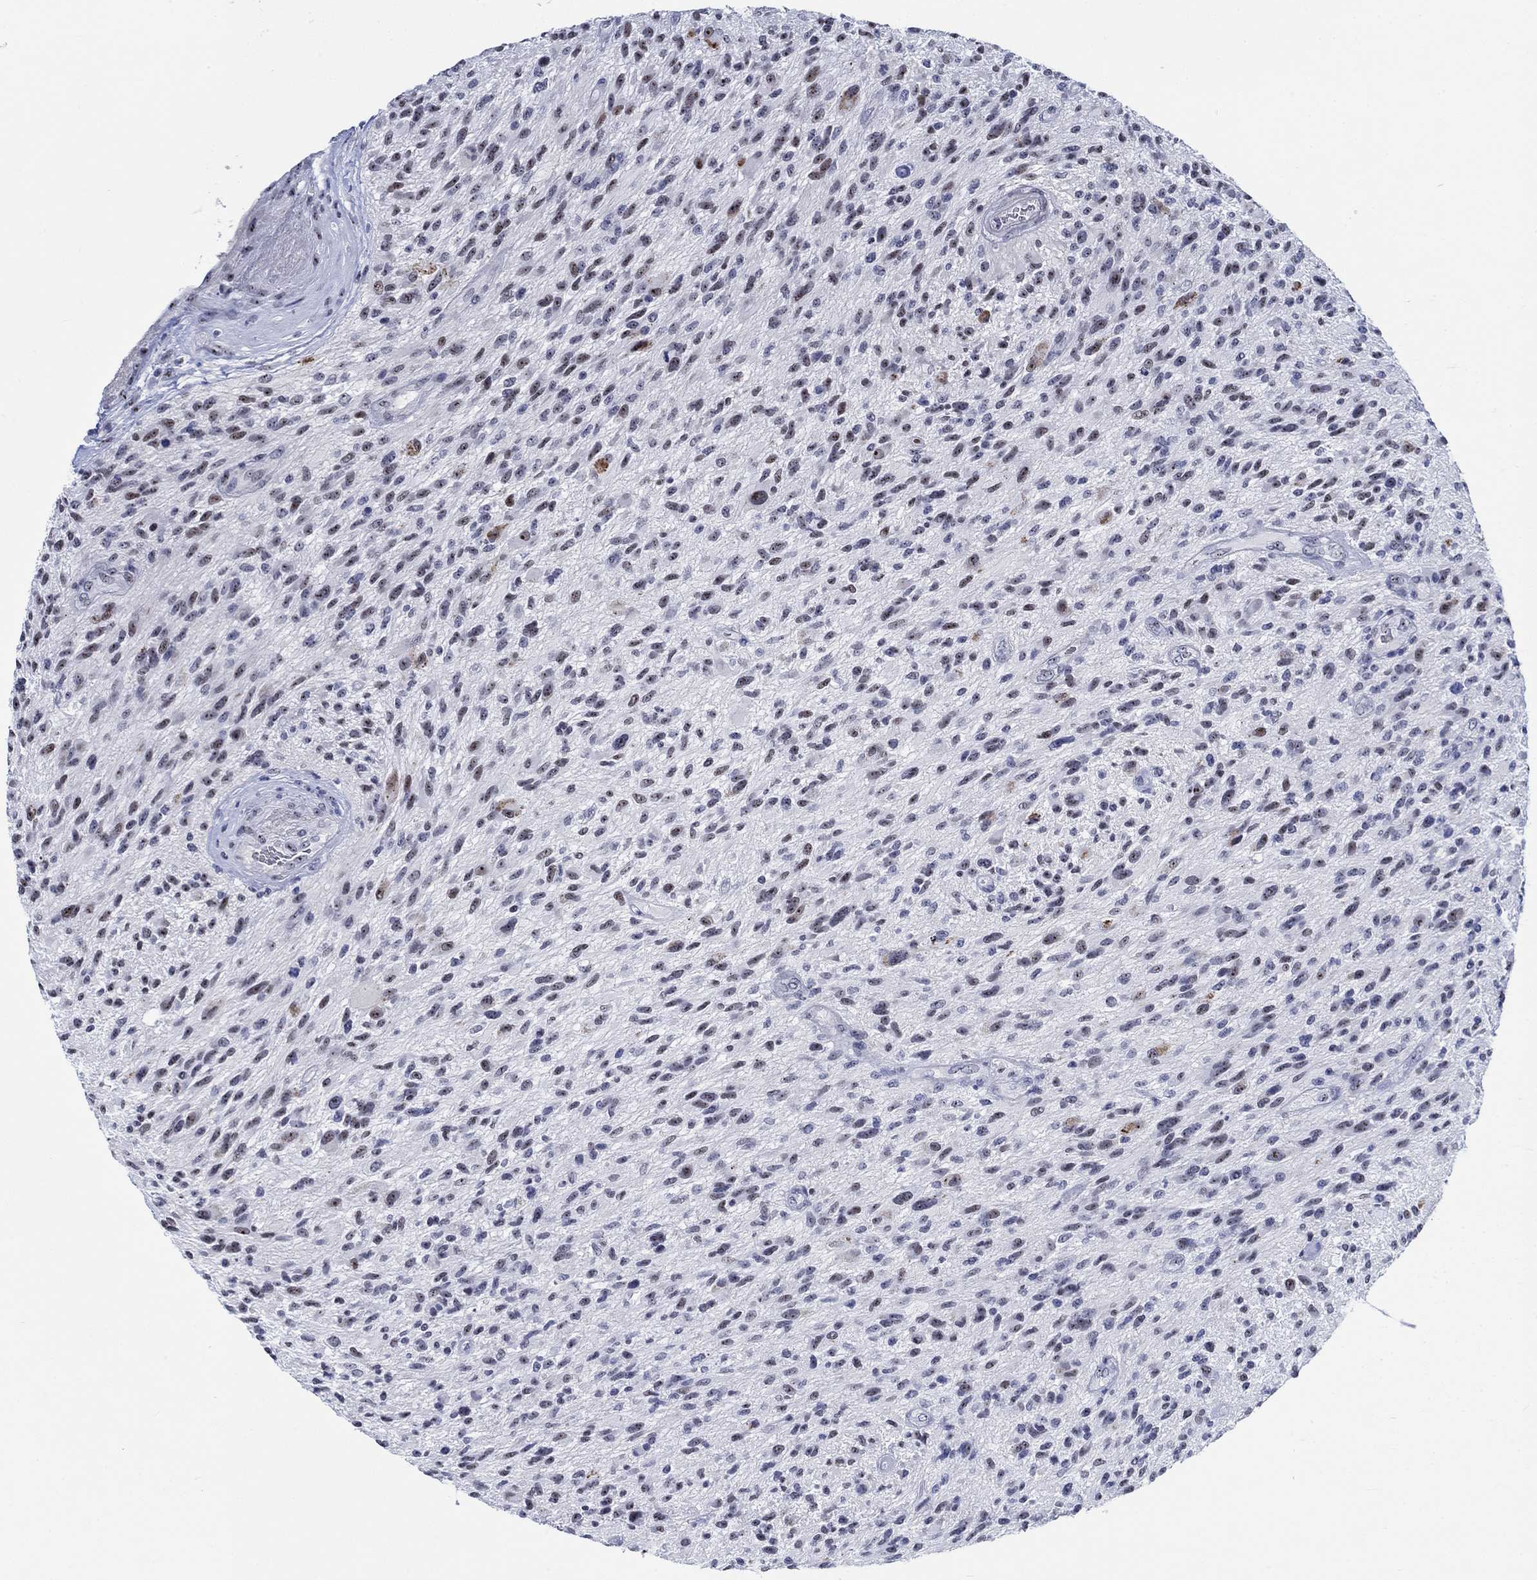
{"staining": {"intensity": "strong", "quantity": "<25%", "location": "nuclear"}, "tissue": "glioma", "cell_type": "Tumor cells", "image_type": "cancer", "snomed": [{"axis": "morphology", "description": "Glioma, malignant, High grade"}, {"axis": "topography", "description": "Brain"}], "caption": "A photomicrograph of glioma stained for a protein demonstrates strong nuclear brown staining in tumor cells. (DAB = brown stain, brightfield microscopy at high magnification).", "gene": "ZNF446", "patient": {"sex": "male", "age": 47}}